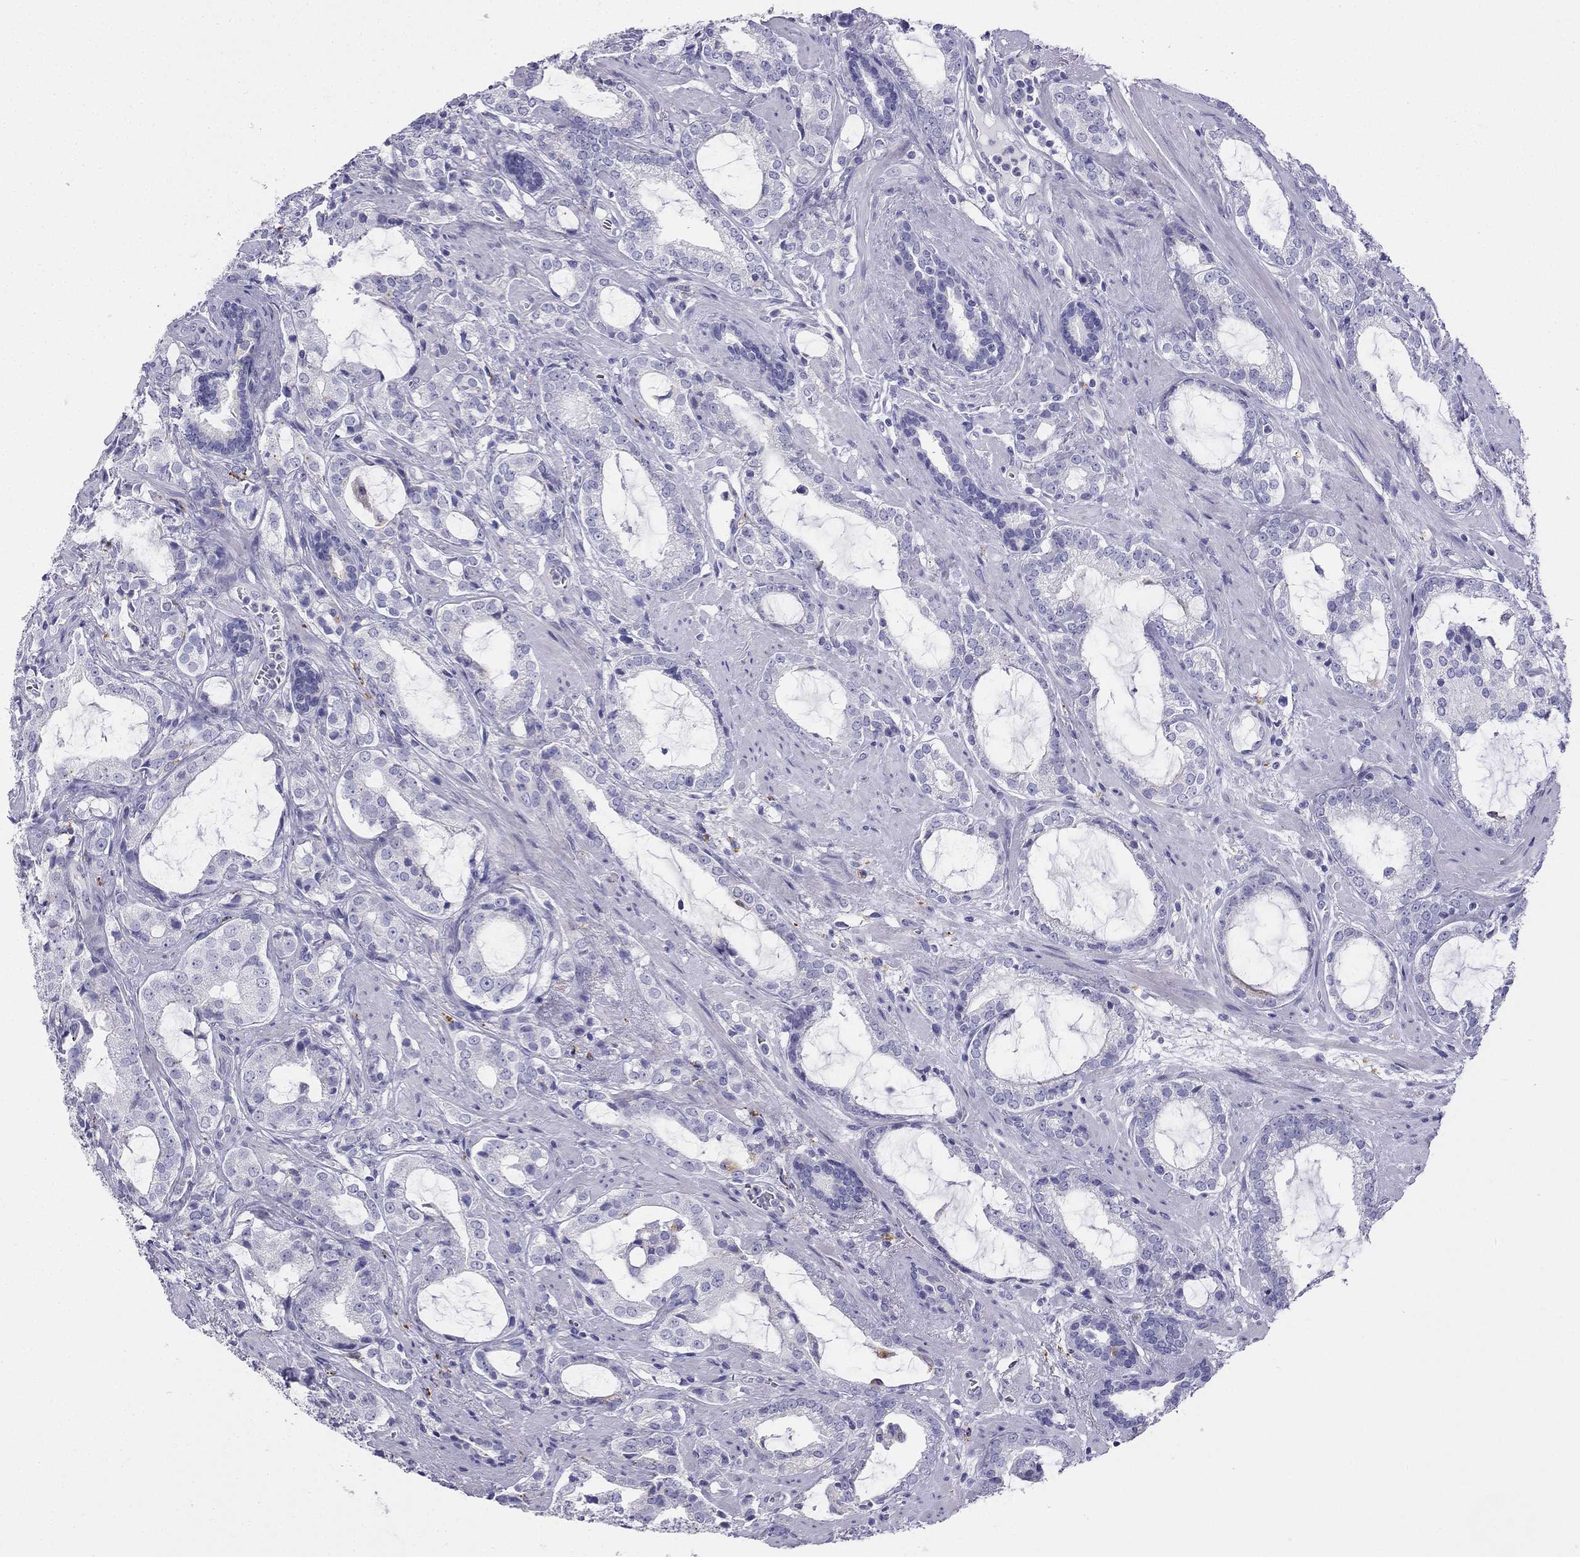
{"staining": {"intensity": "negative", "quantity": "none", "location": "none"}, "tissue": "prostate cancer", "cell_type": "Tumor cells", "image_type": "cancer", "snomed": [{"axis": "morphology", "description": "Adenocarcinoma, NOS"}, {"axis": "topography", "description": "Prostate"}], "caption": "Immunohistochemical staining of human prostate cancer (adenocarcinoma) reveals no significant expression in tumor cells.", "gene": "ALOXE3", "patient": {"sex": "male", "age": 66}}